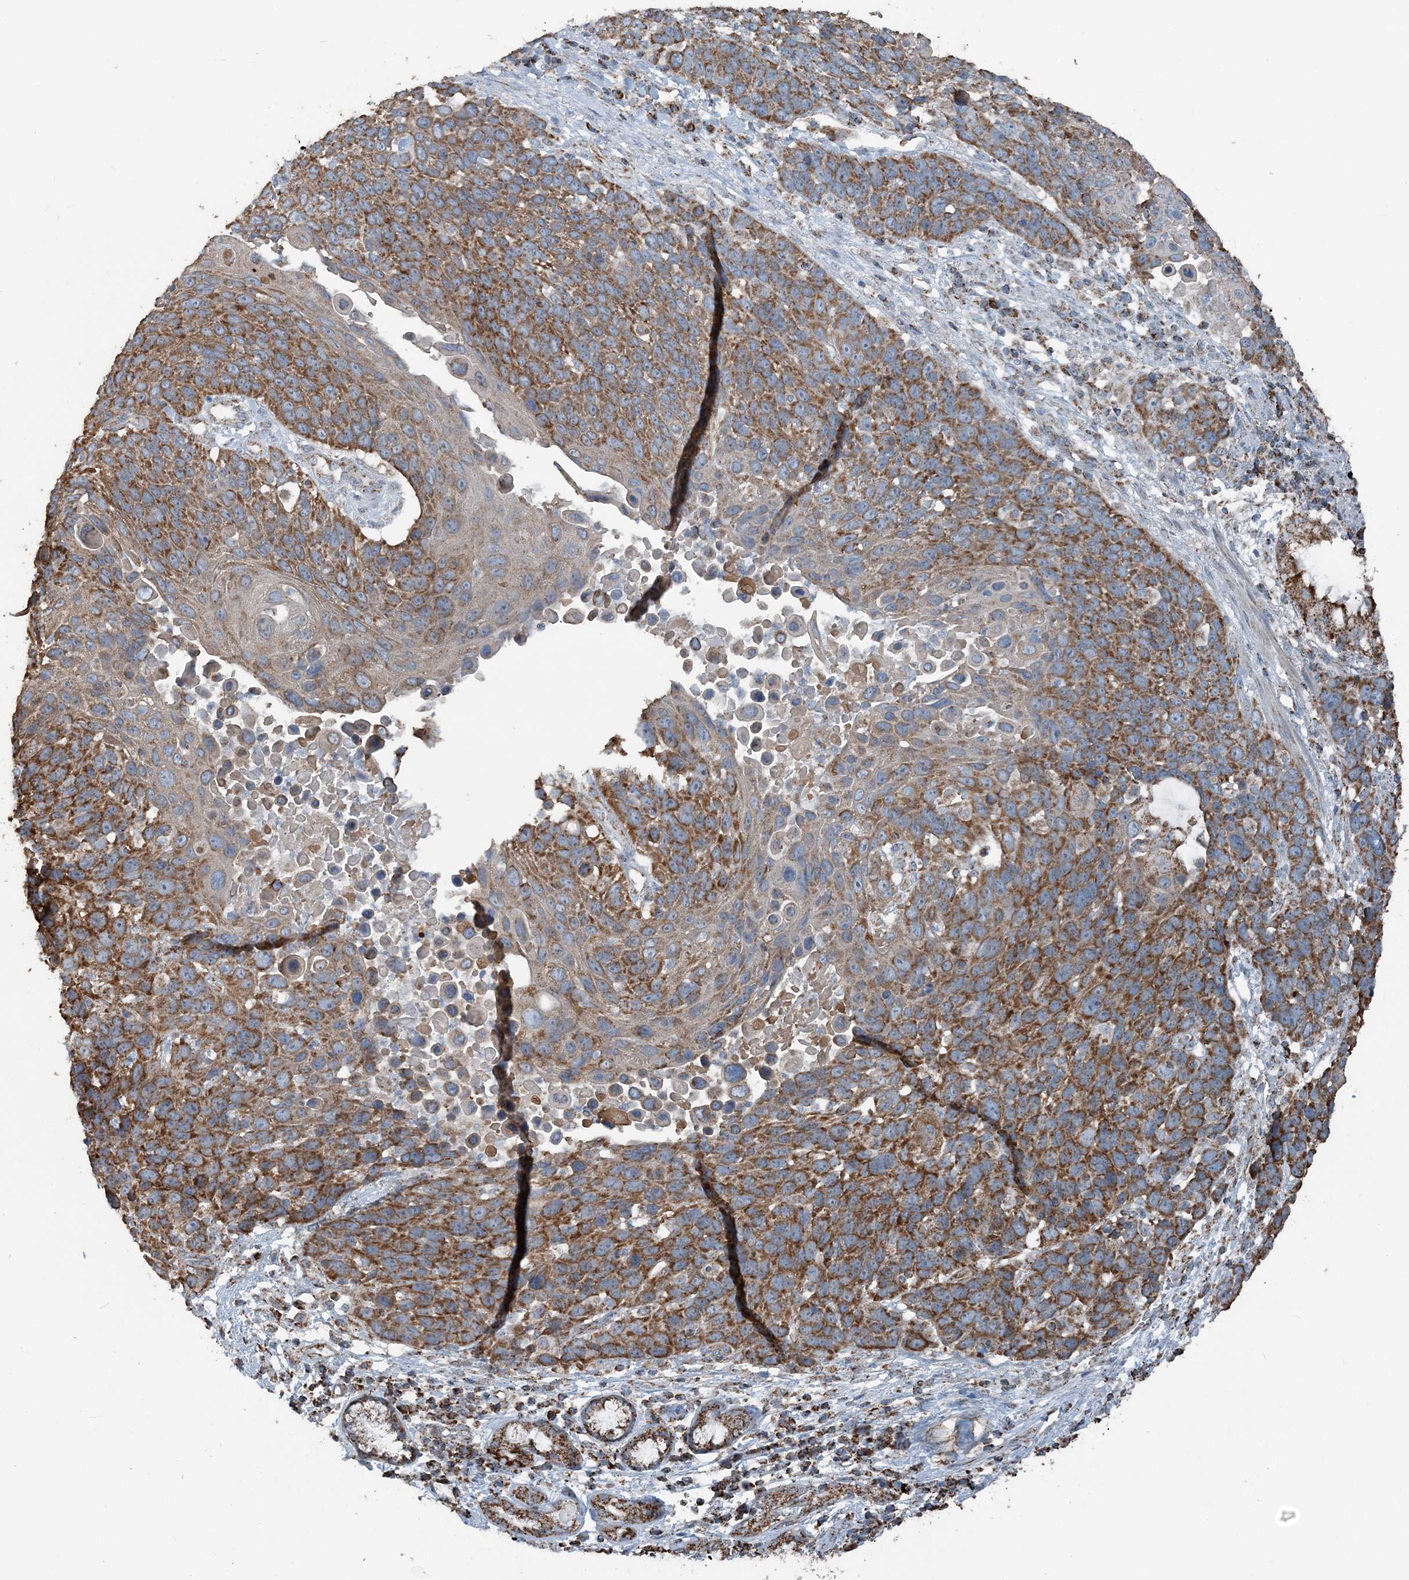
{"staining": {"intensity": "moderate", "quantity": ">75%", "location": "cytoplasmic/membranous"}, "tissue": "lung cancer", "cell_type": "Tumor cells", "image_type": "cancer", "snomed": [{"axis": "morphology", "description": "Squamous cell carcinoma, NOS"}, {"axis": "topography", "description": "Lung"}], "caption": "Moderate cytoplasmic/membranous protein positivity is appreciated in approximately >75% of tumor cells in lung cancer.", "gene": "SUCLG1", "patient": {"sex": "male", "age": 66}}